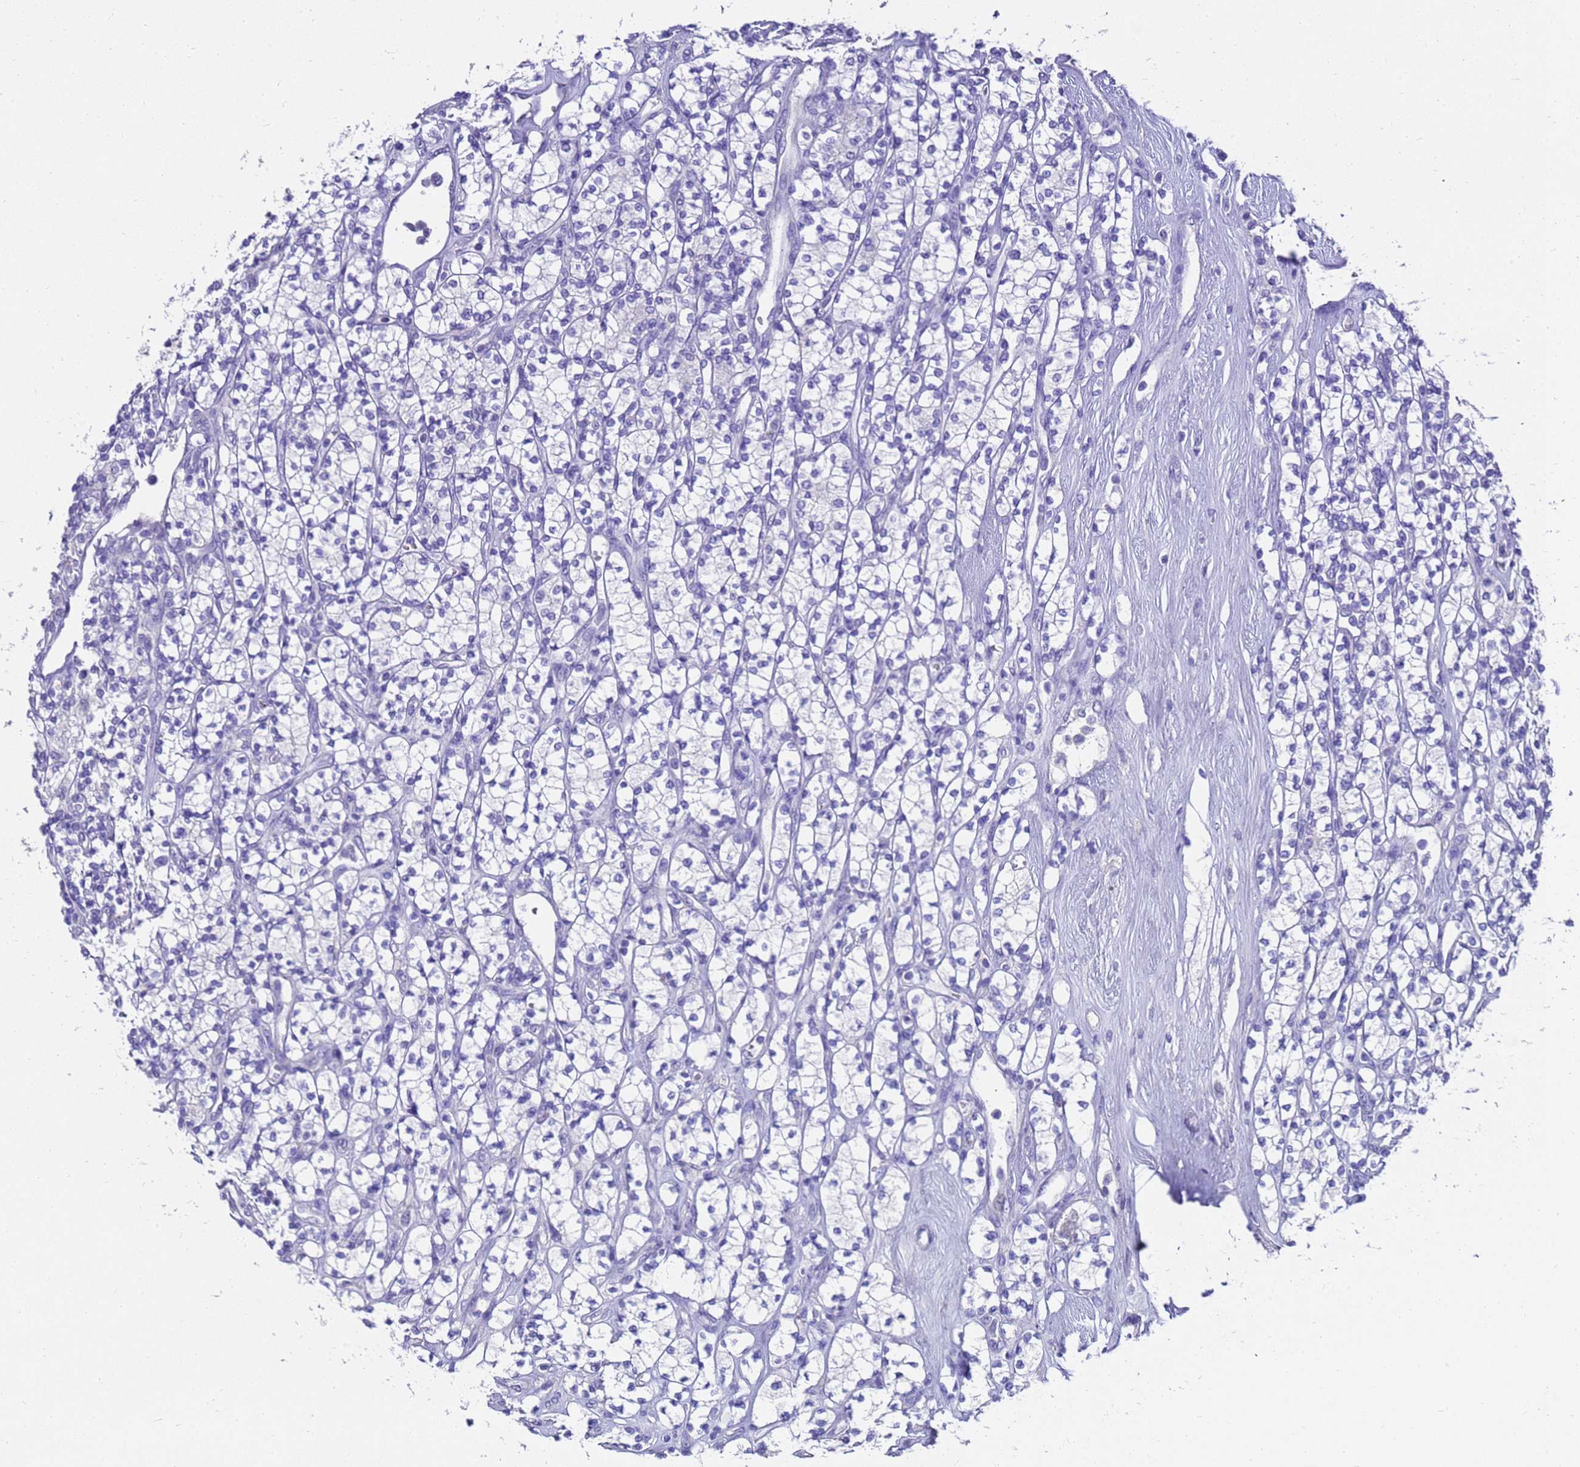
{"staining": {"intensity": "negative", "quantity": "none", "location": "none"}, "tissue": "renal cancer", "cell_type": "Tumor cells", "image_type": "cancer", "snomed": [{"axis": "morphology", "description": "Adenocarcinoma, NOS"}, {"axis": "topography", "description": "Kidney"}], "caption": "IHC photomicrograph of renal adenocarcinoma stained for a protein (brown), which displays no expression in tumor cells.", "gene": "MS4A13", "patient": {"sex": "male", "age": 77}}